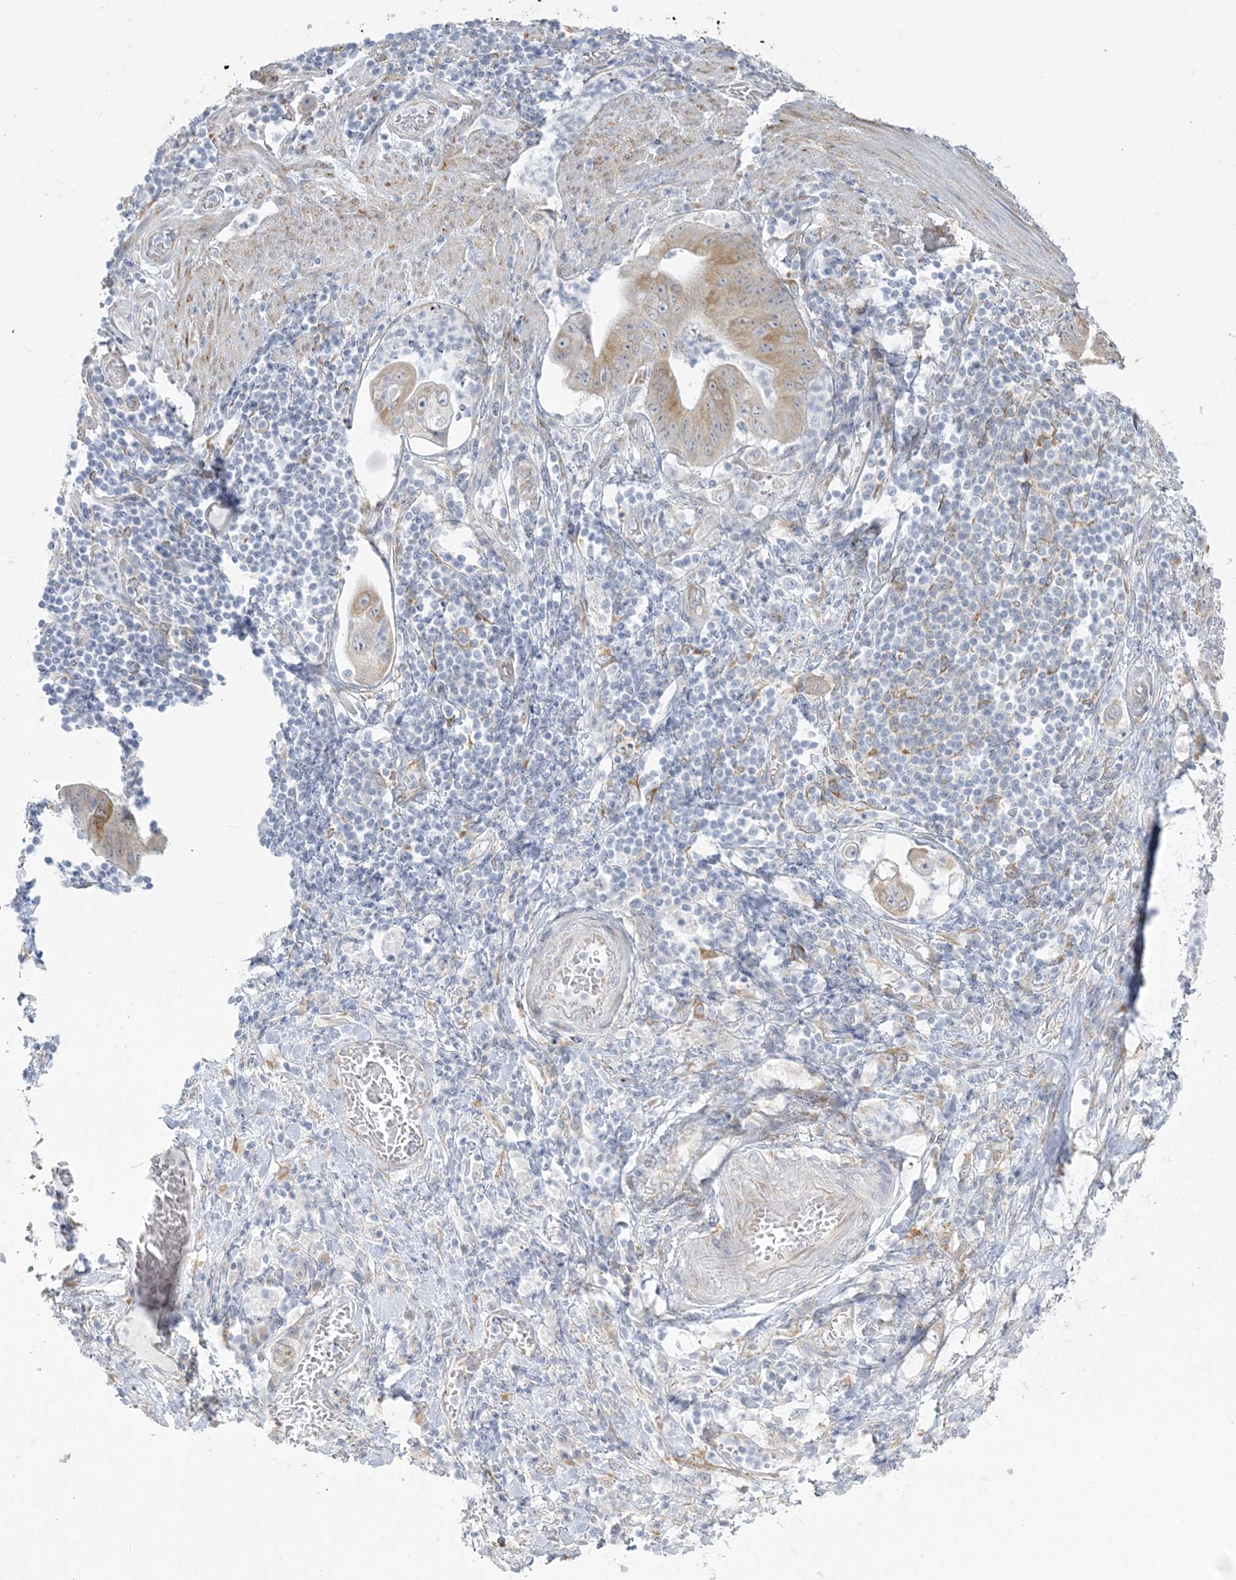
{"staining": {"intensity": "moderate", "quantity": "<25%", "location": "cytoplasmic/membranous"}, "tissue": "stomach cancer", "cell_type": "Tumor cells", "image_type": "cancer", "snomed": [{"axis": "morphology", "description": "Adenocarcinoma, NOS"}, {"axis": "topography", "description": "Stomach"}], "caption": "Immunohistochemistry (DAB (3,3'-diaminobenzidine)) staining of stomach adenocarcinoma exhibits moderate cytoplasmic/membranous protein expression in approximately <25% of tumor cells.", "gene": "ZC3H6", "patient": {"sex": "female", "age": 73}}